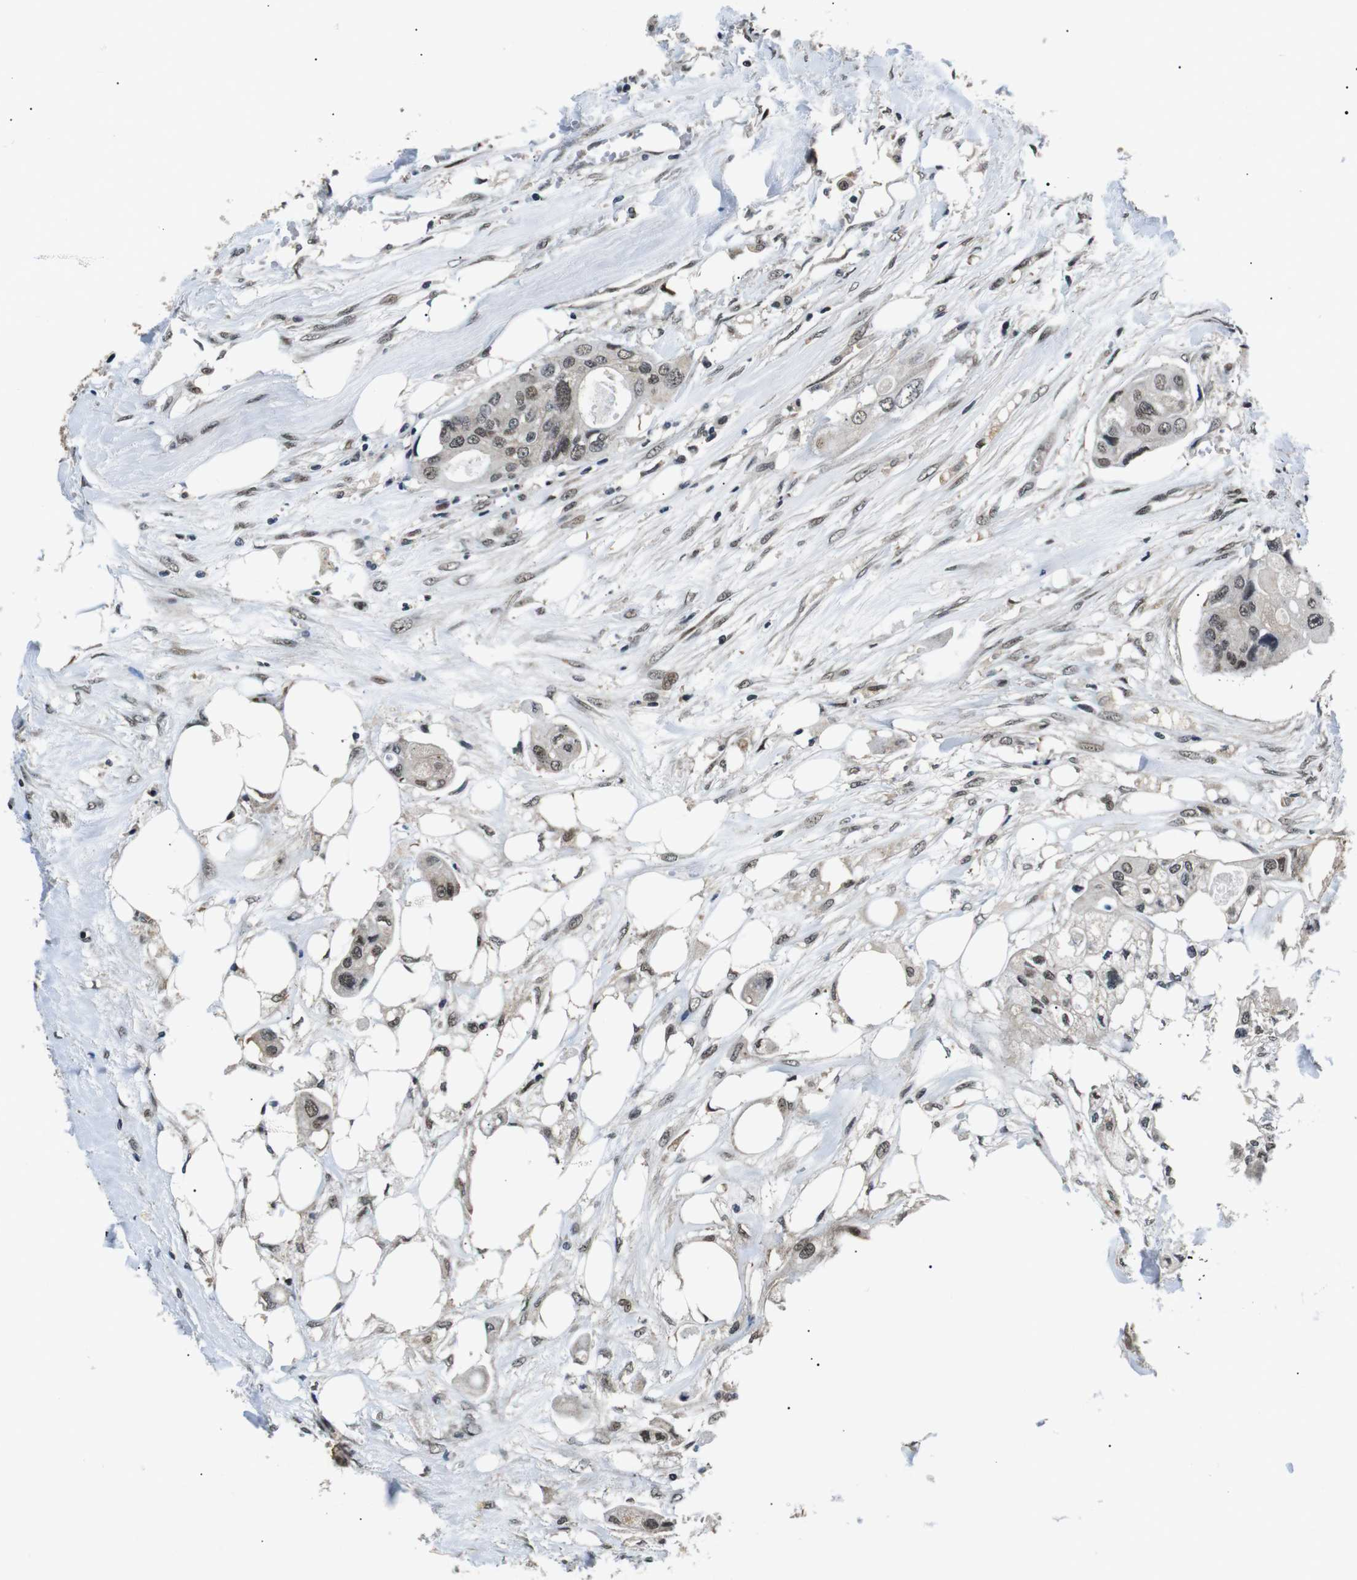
{"staining": {"intensity": "moderate", "quantity": "25%-75%", "location": "nuclear"}, "tissue": "colorectal cancer", "cell_type": "Tumor cells", "image_type": "cancer", "snomed": [{"axis": "morphology", "description": "Adenocarcinoma, NOS"}, {"axis": "topography", "description": "Colon"}], "caption": "A photomicrograph of human colorectal cancer (adenocarcinoma) stained for a protein demonstrates moderate nuclear brown staining in tumor cells.", "gene": "SKP1", "patient": {"sex": "female", "age": 57}}